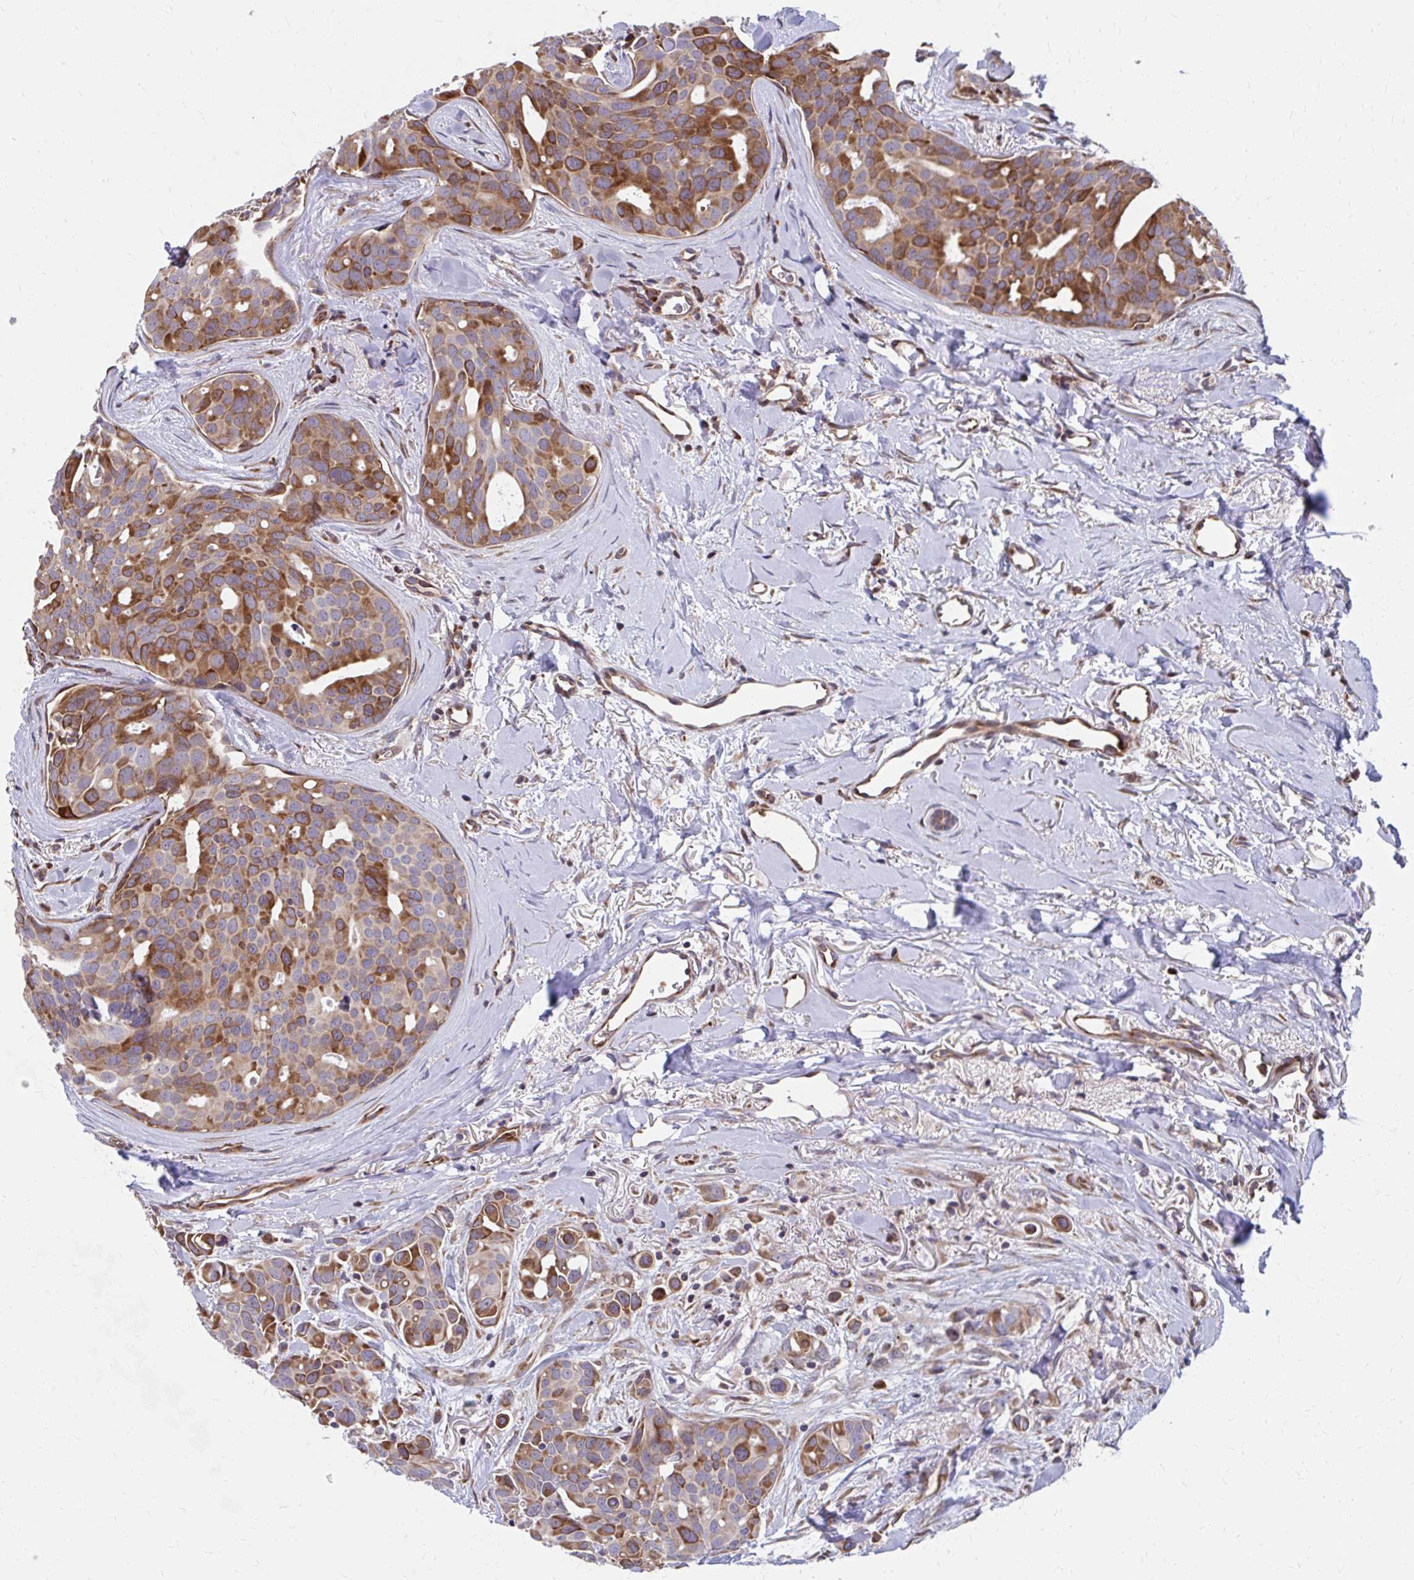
{"staining": {"intensity": "moderate", "quantity": ">75%", "location": "cytoplasmic/membranous"}, "tissue": "breast cancer", "cell_type": "Tumor cells", "image_type": "cancer", "snomed": [{"axis": "morphology", "description": "Duct carcinoma"}, {"axis": "topography", "description": "Breast"}], "caption": "Protein analysis of breast cancer tissue reveals moderate cytoplasmic/membranous expression in about >75% of tumor cells.", "gene": "ZNF778", "patient": {"sex": "female", "age": 54}}